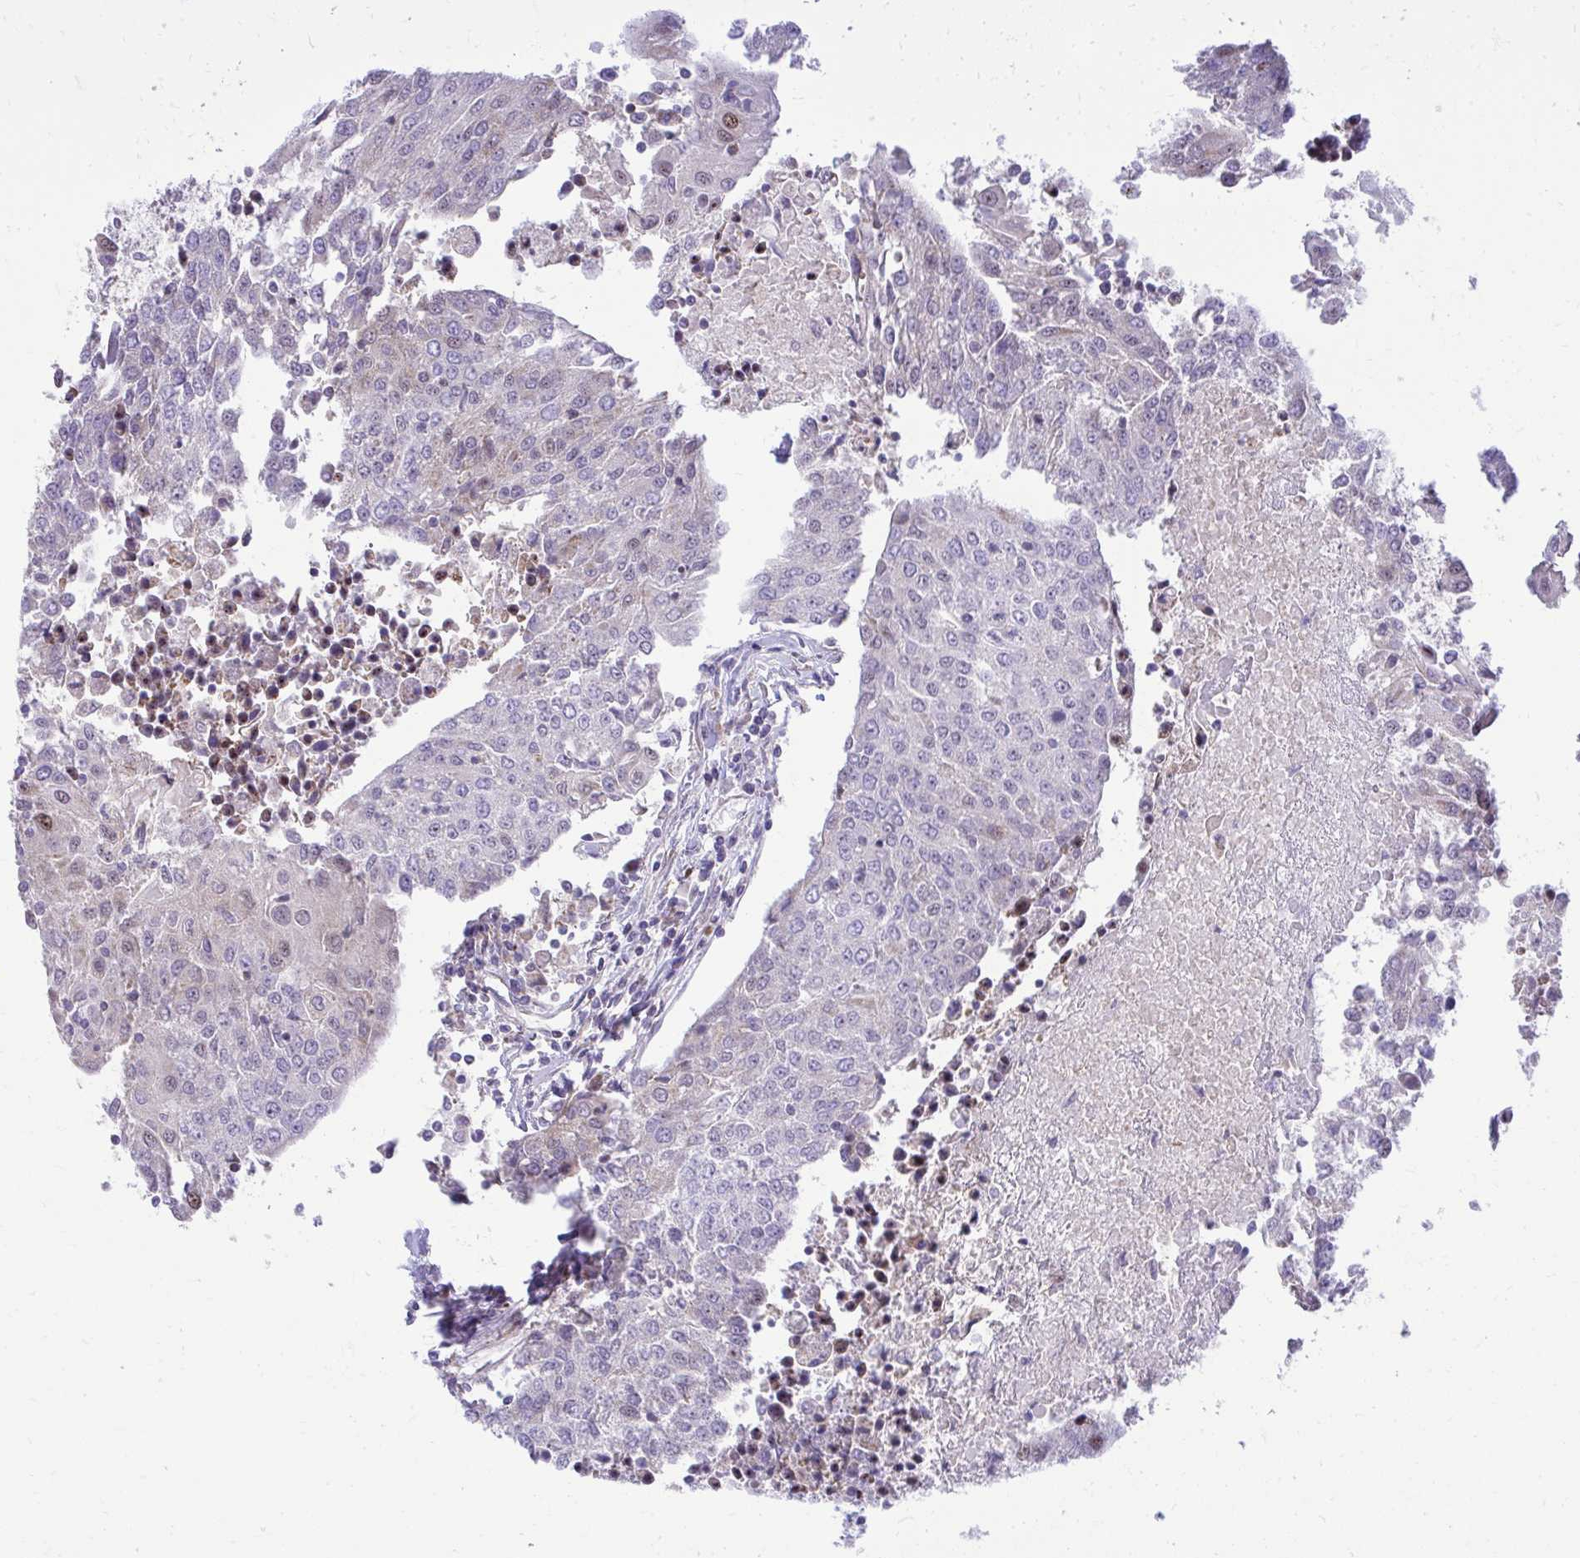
{"staining": {"intensity": "negative", "quantity": "none", "location": "none"}, "tissue": "urothelial cancer", "cell_type": "Tumor cells", "image_type": "cancer", "snomed": [{"axis": "morphology", "description": "Urothelial carcinoma, High grade"}, {"axis": "topography", "description": "Urinary bladder"}], "caption": "A histopathology image of human urothelial carcinoma (high-grade) is negative for staining in tumor cells. (Brightfield microscopy of DAB (3,3'-diaminobenzidine) IHC at high magnification).", "gene": "GPRIN3", "patient": {"sex": "female", "age": 85}}